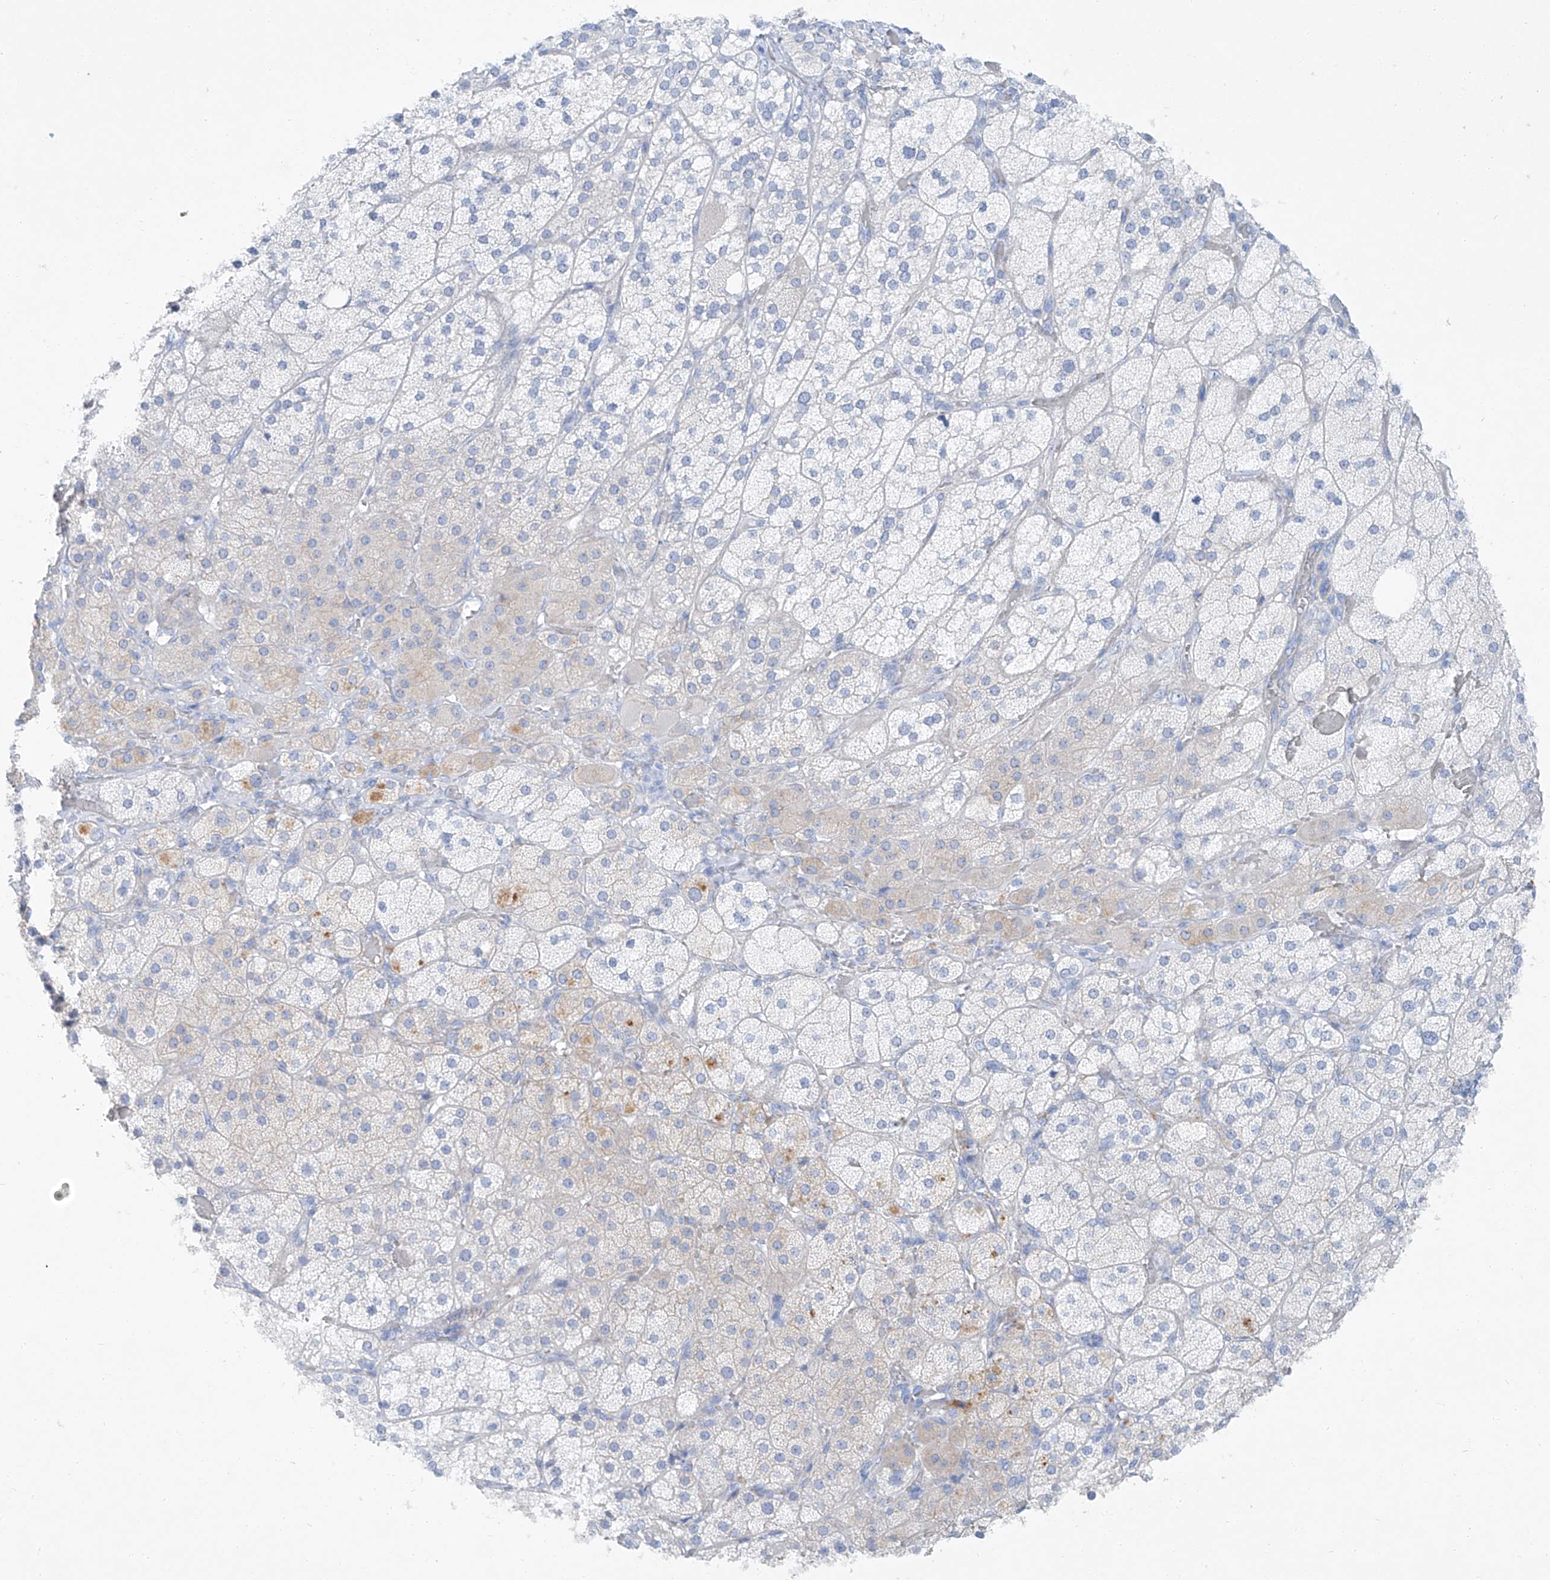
{"staining": {"intensity": "negative", "quantity": "none", "location": "none"}, "tissue": "adrenal gland", "cell_type": "Glandular cells", "image_type": "normal", "snomed": [{"axis": "morphology", "description": "Normal tissue, NOS"}, {"axis": "topography", "description": "Adrenal gland"}], "caption": "DAB (3,3'-diaminobenzidine) immunohistochemical staining of benign adrenal gland reveals no significant staining in glandular cells.", "gene": "MAGI1", "patient": {"sex": "male", "age": 57}}